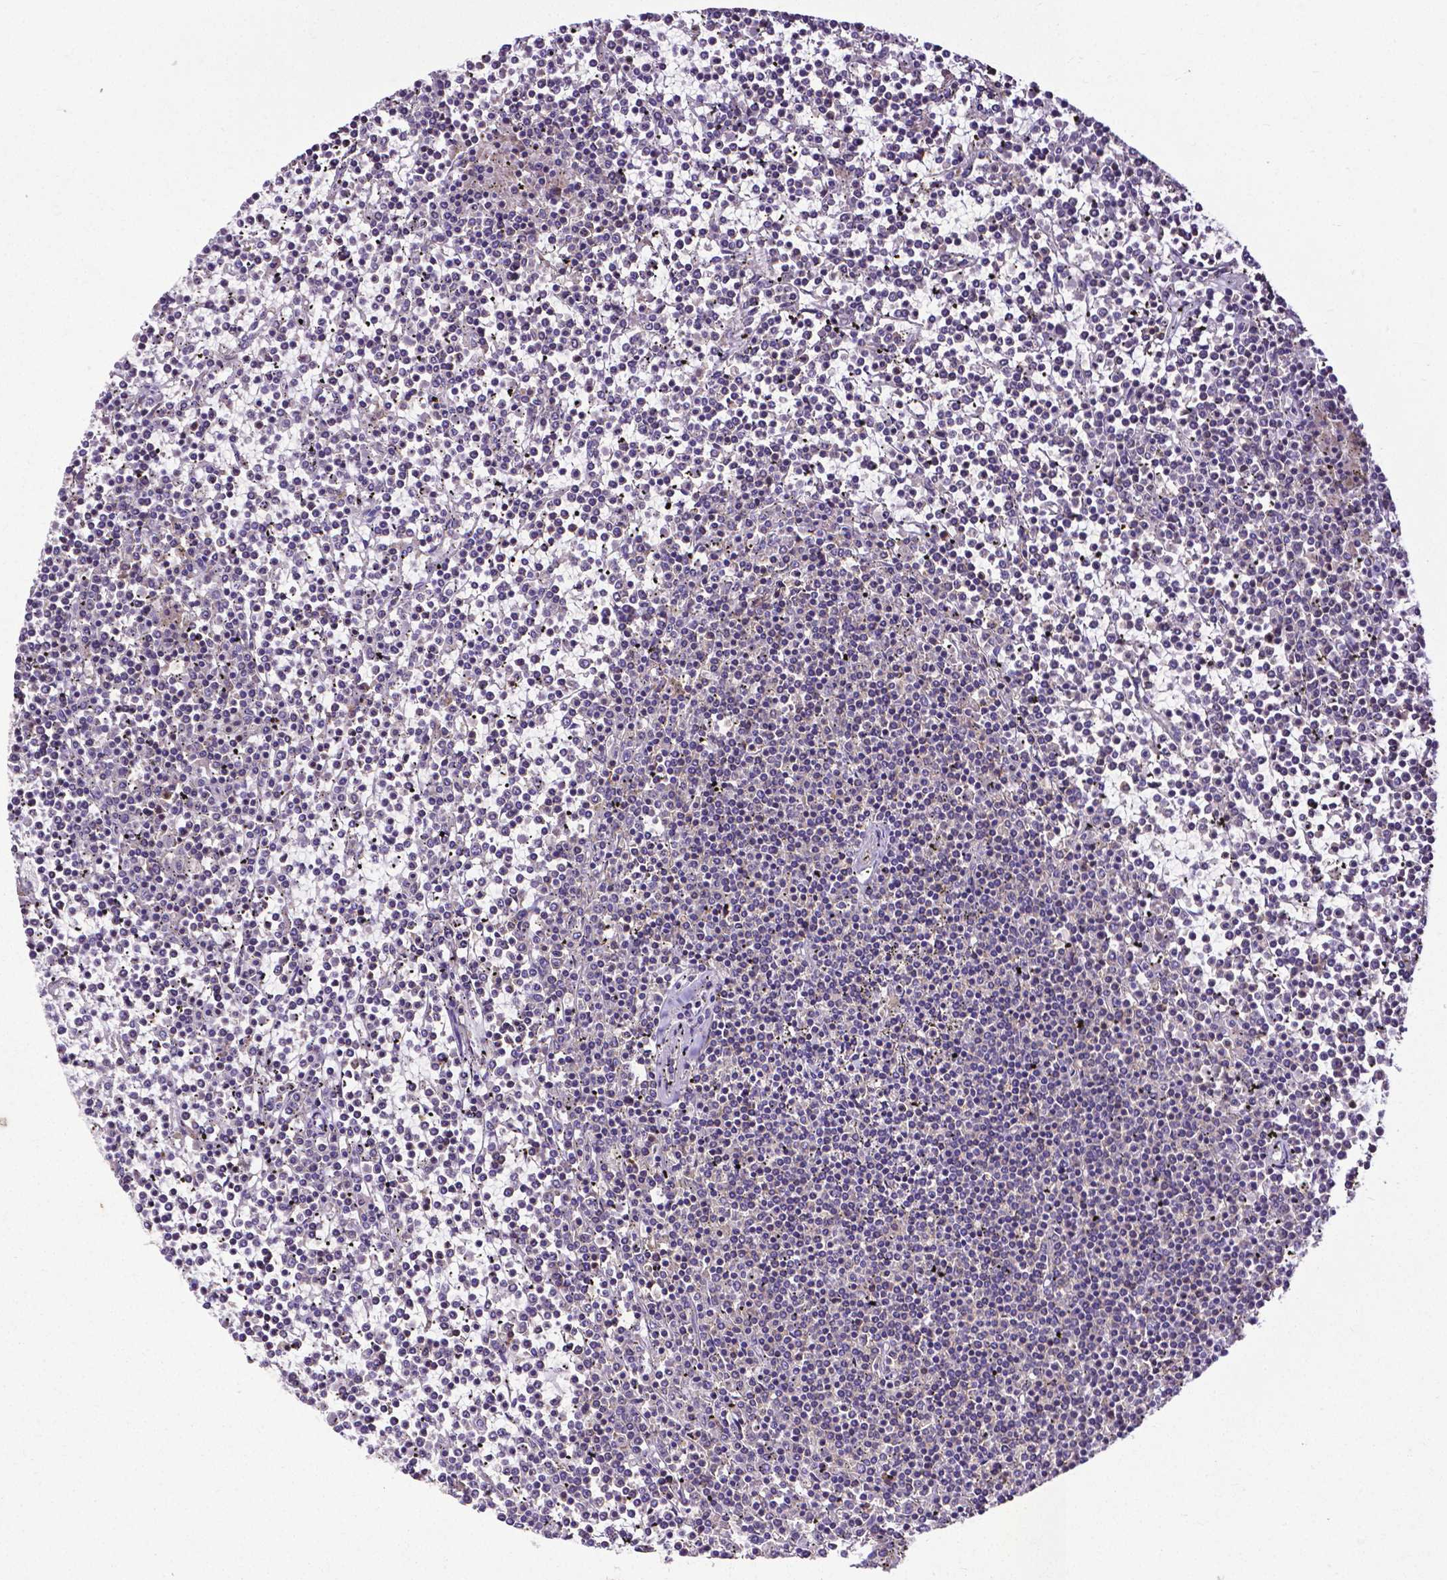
{"staining": {"intensity": "negative", "quantity": "none", "location": "none"}, "tissue": "lymphoma", "cell_type": "Tumor cells", "image_type": "cancer", "snomed": [{"axis": "morphology", "description": "Malignant lymphoma, non-Hodgkin's type, Low grade"}, {"axis": "topography", "description": "Spleen"}], "caption": "Low-grade malignant lymphoma, non-Hodgkin's type stained for a protein using immunohistochemistry exhibits no positivity tumor cells.", "gene": "DICER1", "patient": {"sex": "female", "age": 19}}